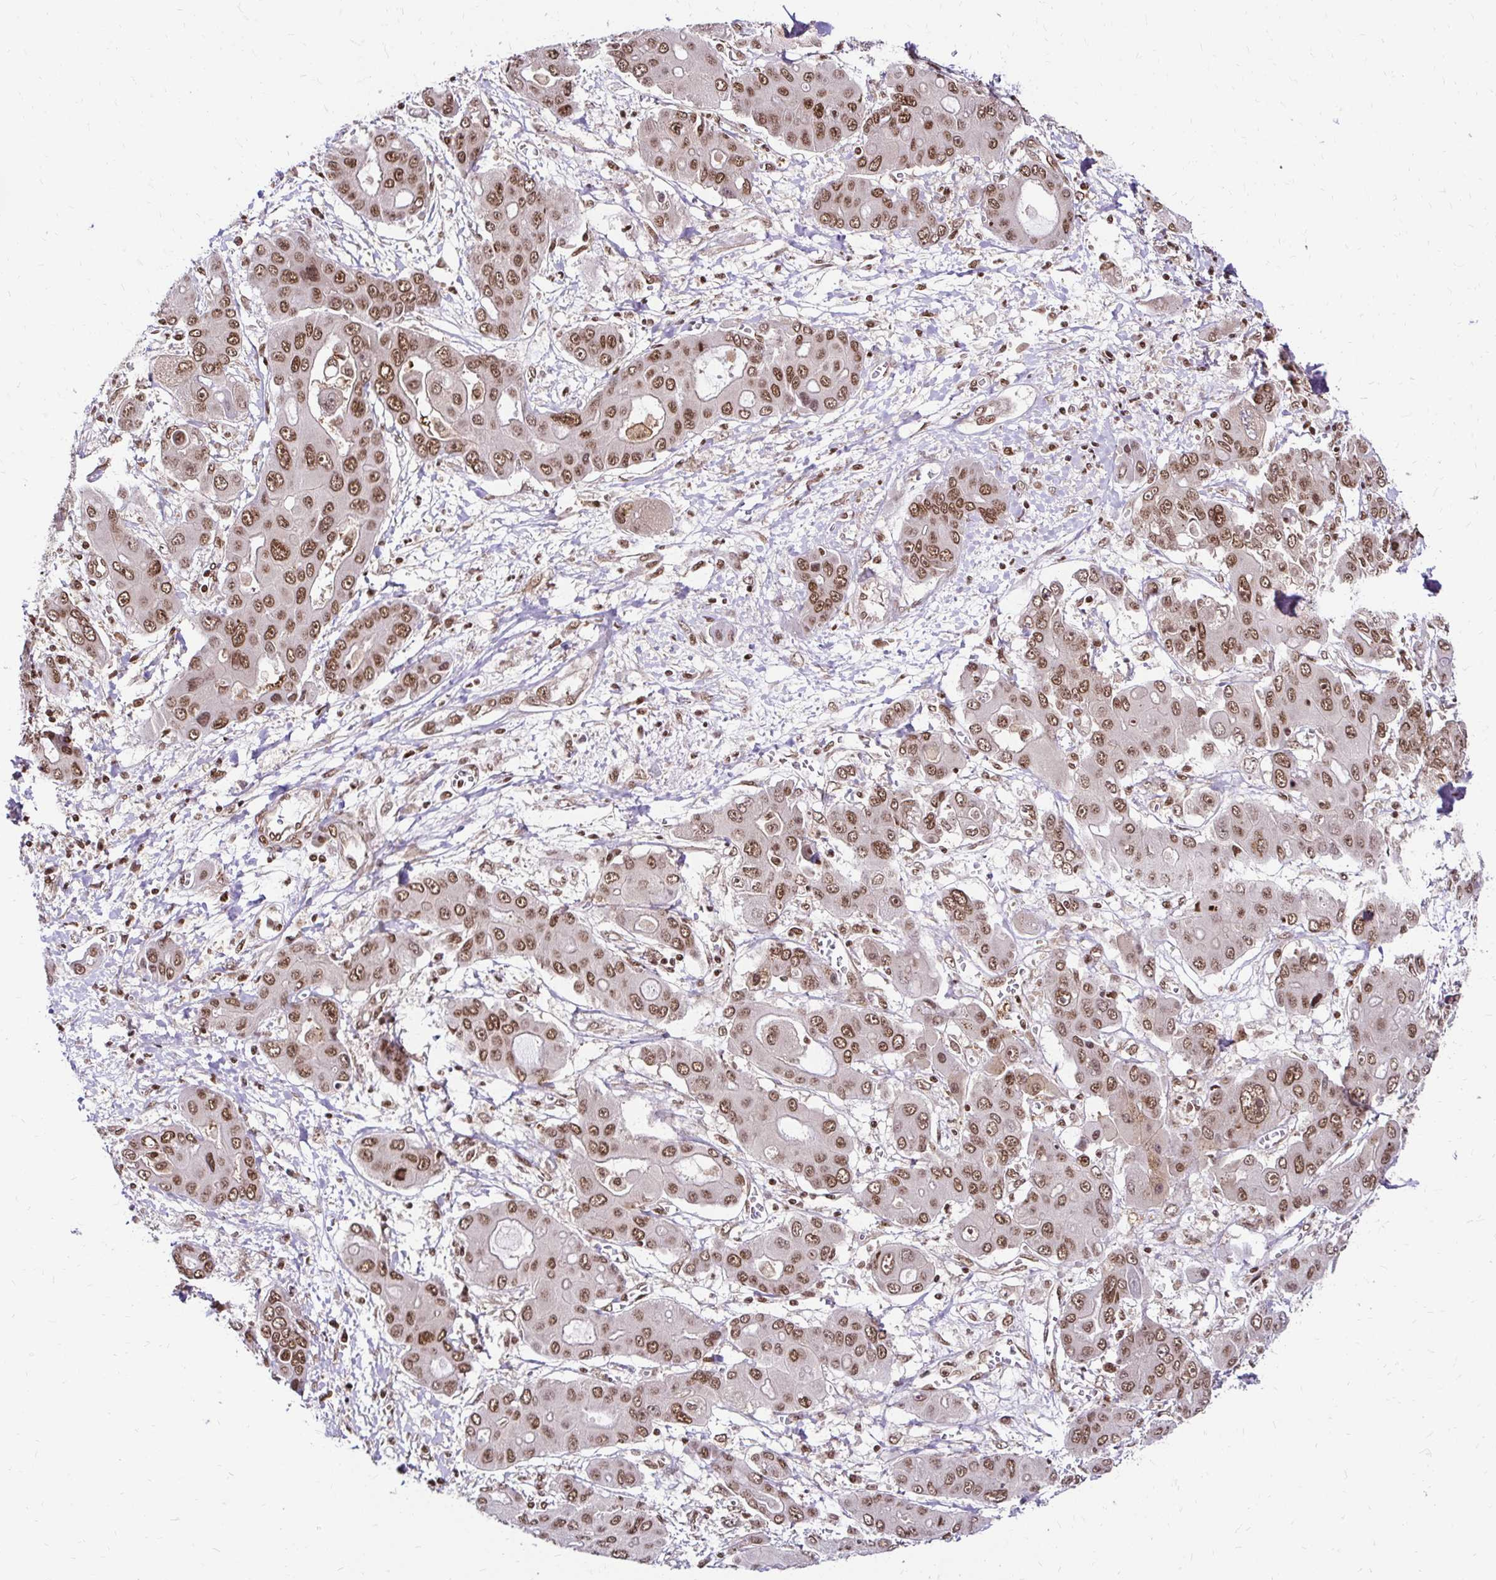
{"staining": {"intensity": "moderate", "quantity": ">75%", "location": "nuclear"}, "tissue": "liver cancer", "cell_type": "Tumor cells", "image_type": "cancer", "snomed": [{"axis": "morphology", "description": "Cholangiocarcinoma"}, {"axis": "topography", "description": "Liver"}], "caption": "Immunohistochemical staining of human liver cancer displays medium levels of moderate nuclear positivity in approximately >75% of tumor cells.", "gene": "GLYR1", "patient": {"sex": "male", "age": 67}}